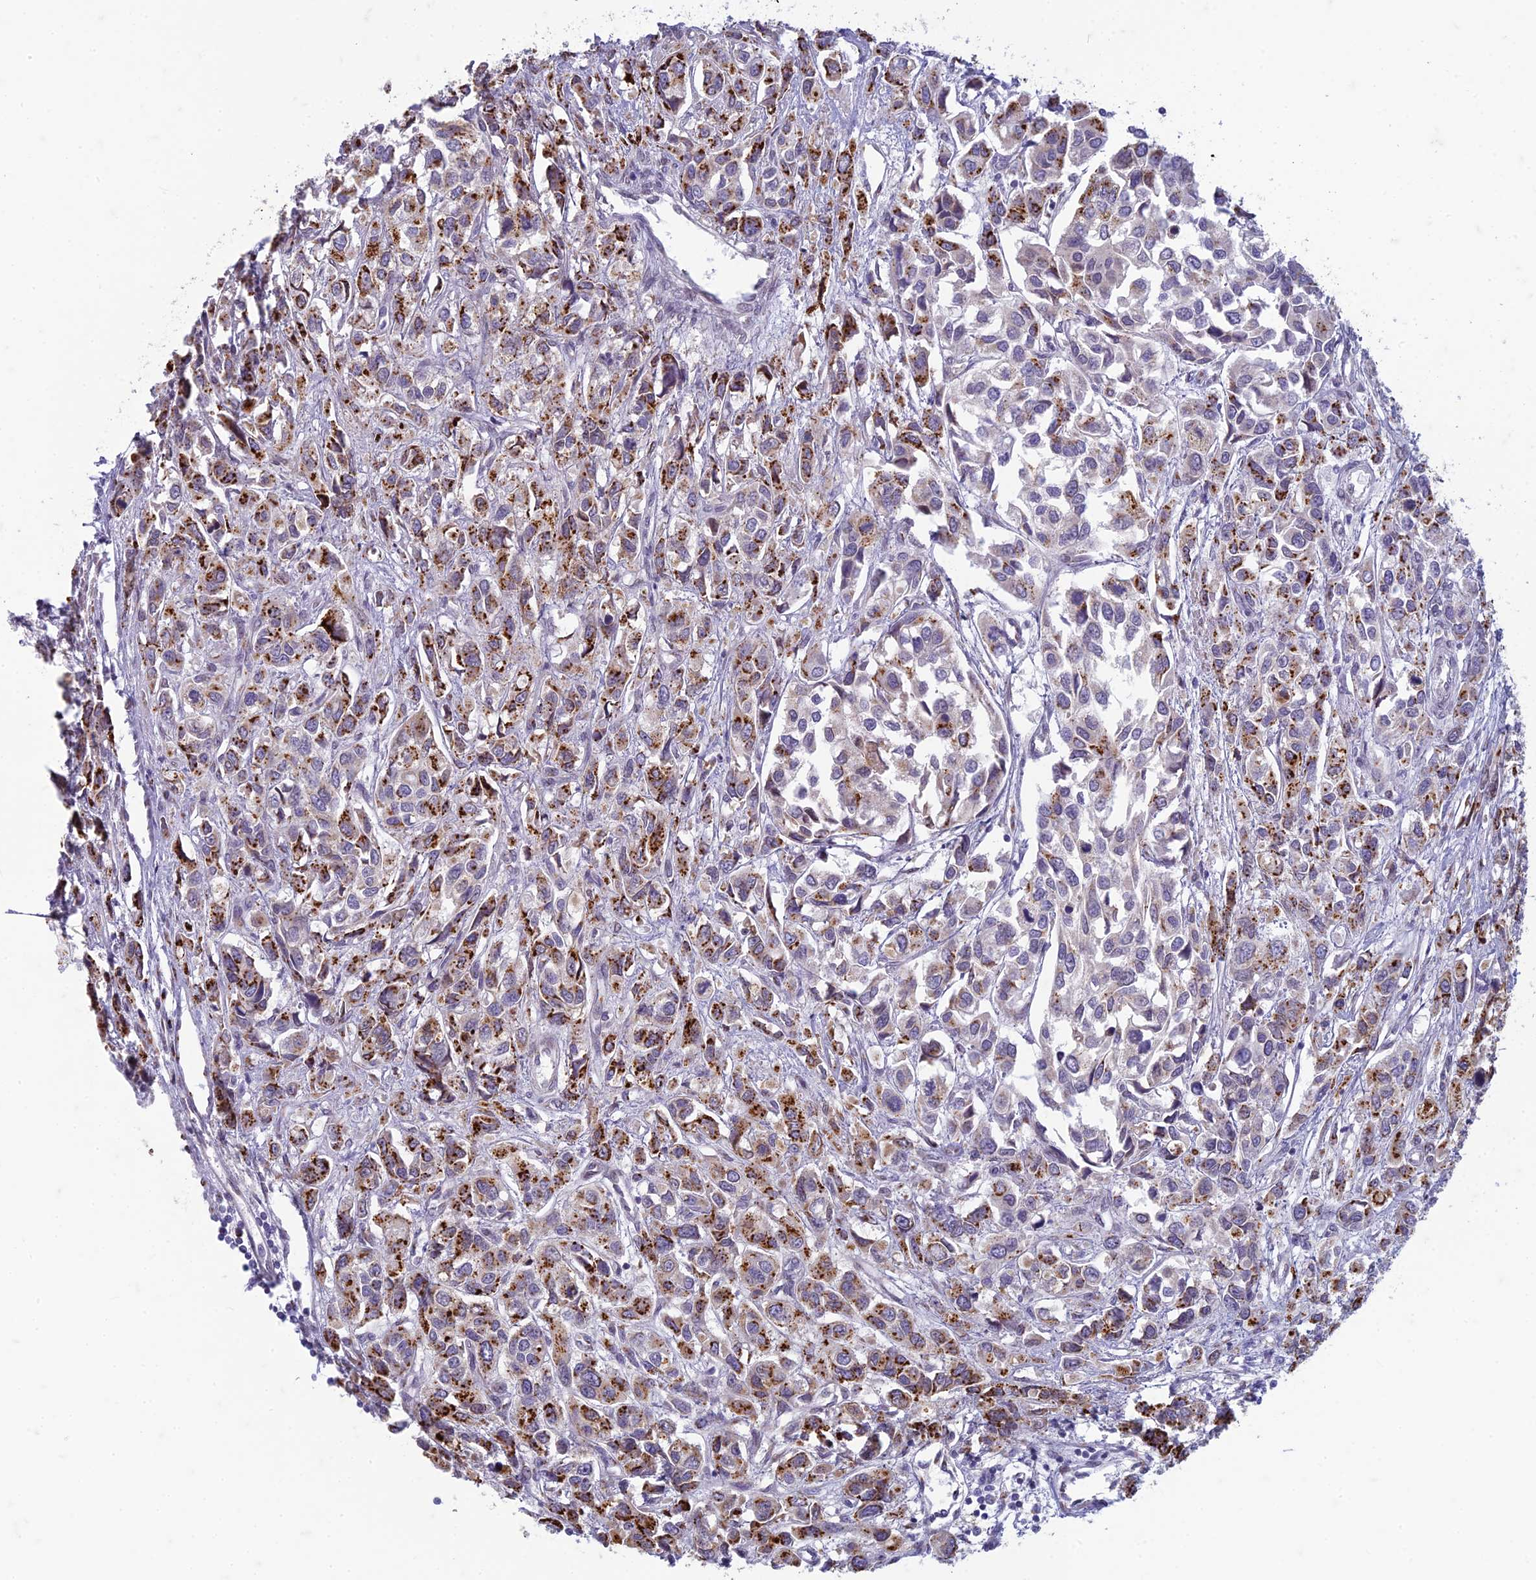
{"staining": {"intensity": "strong", "quantity": "25%-75%", "location": "cytoplasmic/membranous"}, "tissue": "urothelial cancer", "cell_type": "Tumor cells", "image_type": "cancer", "snomed": [{"axis": "morphology", "description": "Urothelial carcinoma, High grade"}, {"axis": "topography", "description": "Urinary bladder"}], "caption": "The micrograph shows a brown stain indicating the presence of a protein in the cytoplasmic/membranous of tumor cells in high-grade urothelial carcinoma.", "gene": "FAM3C", "patient": {"sex": "male", "age": 67}}